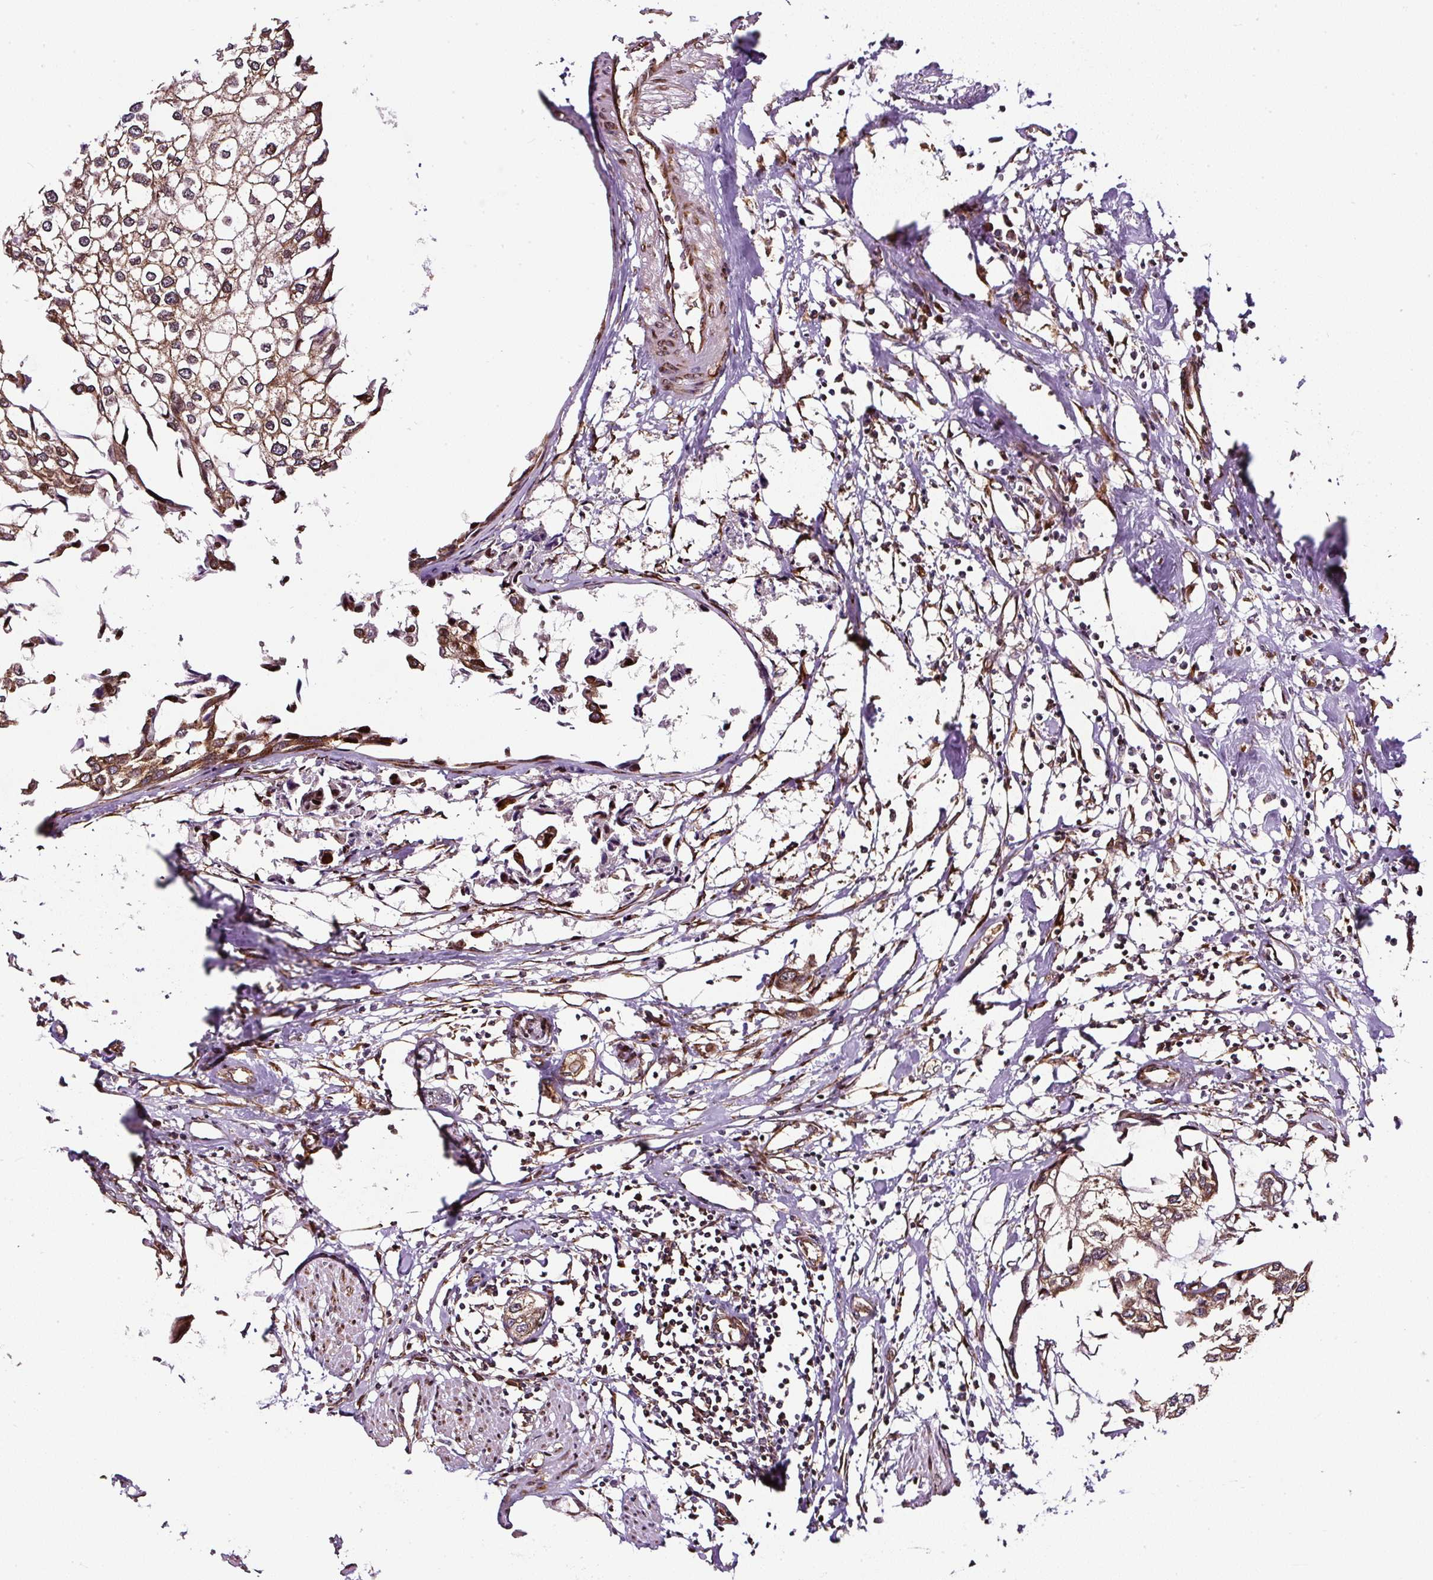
{"staining": {"intensity": "moderate", "quantity": ">75%", "location": "cytoplasmic/membranous"}, "tissue": "urothelial cancer", "cell_type": "Tumor cells", "image_type": "cancer", "snomed": [{"axis": "morphology", "description": "Urothelial carcinoma, High grade"}, {"axis": "topography", "description": "Urinary bladder"}], "caption": "This histopathology image exhibits immunohistochemistry staining of high-grade urothelial carcinoma, with medium moderate cytoplasmic/membranous positivity in about >75% of tumor cells.", "gene": "KDM4E", "patient": {"sex": "male", "age": 64}}